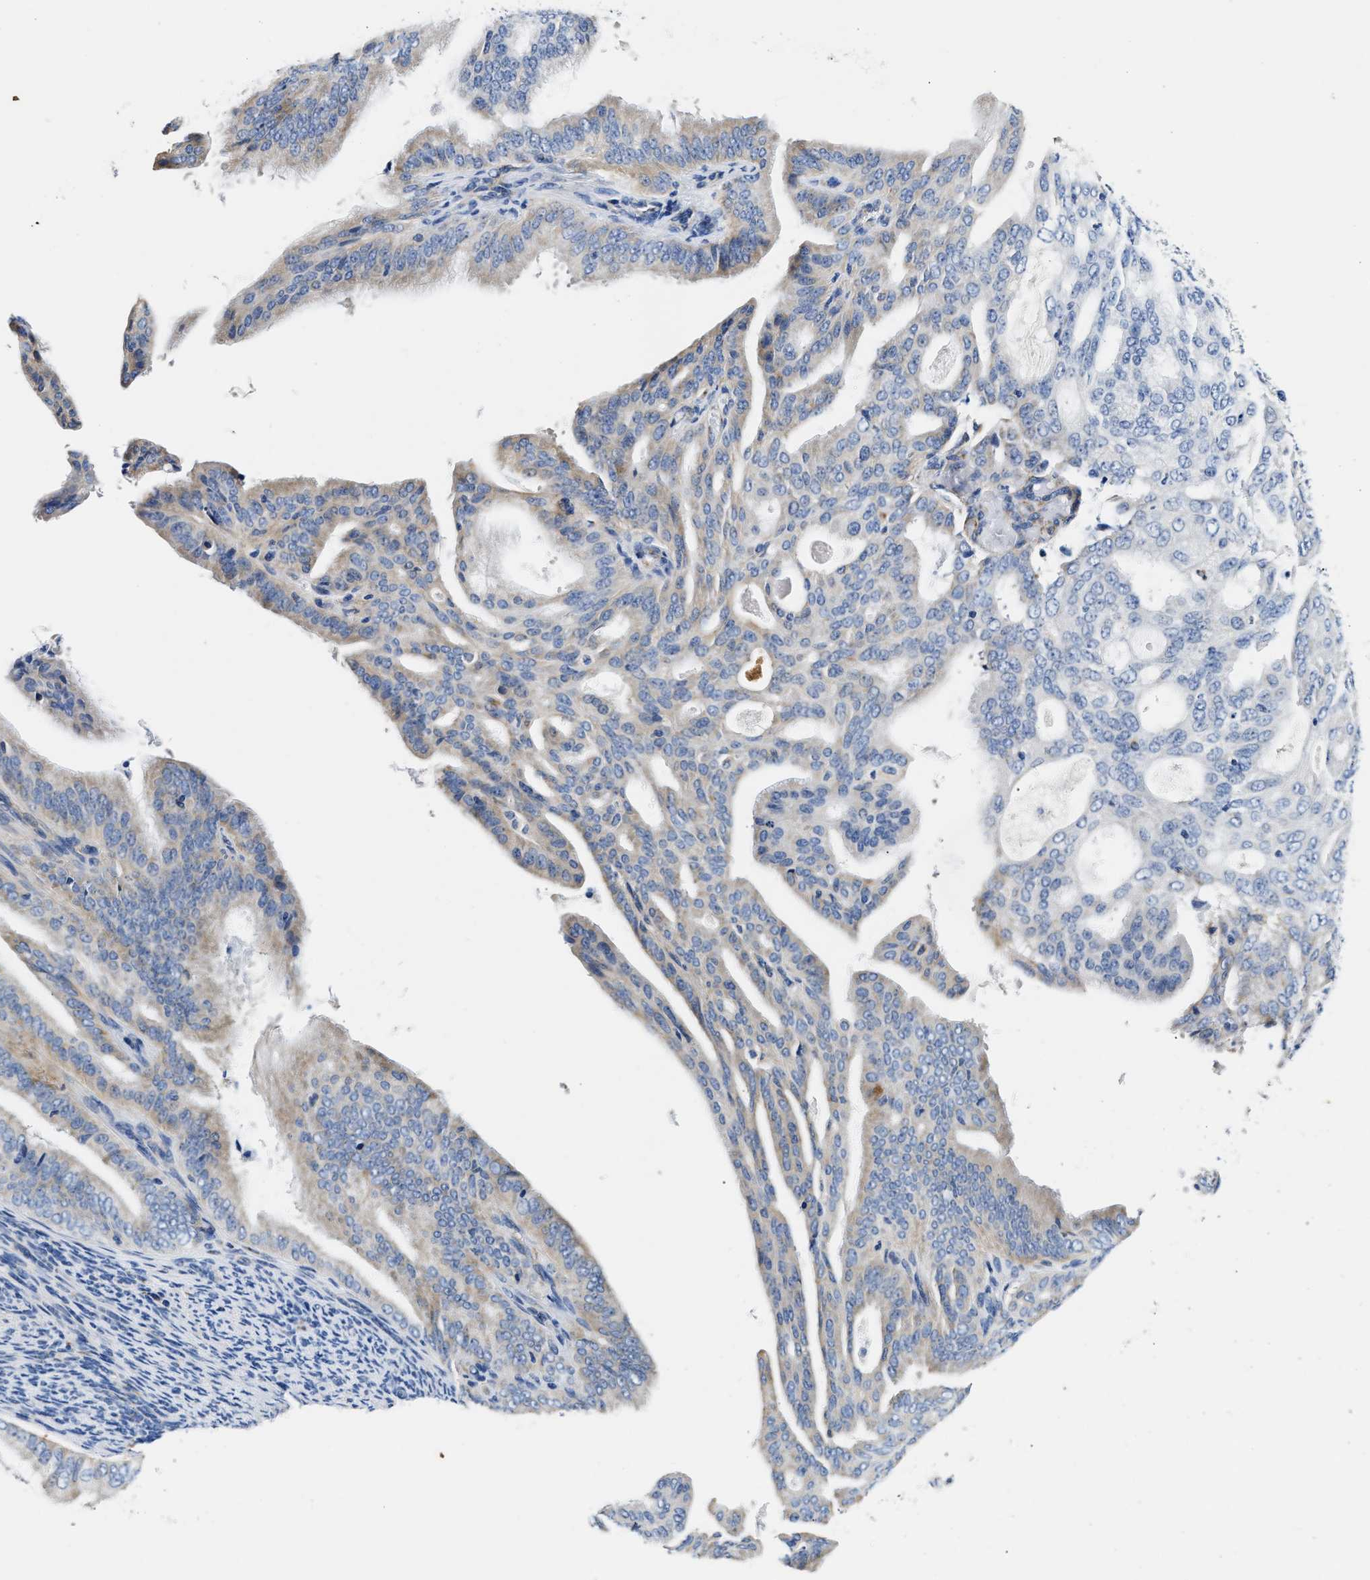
{"staining": {"intensity": "weak", "quantity": "25%-75%", "location": "cytoplasmic/membranous"}, "tissue": "endometrial cancer", "cell_type": "Tumor cells", "image_type": "cancer", "snomed": [{"axis": "morphology", "description": "Adenocarcinoma, NOS"}, {"axis": "topography", "description": "Endometrium"}], "caption": "This histopathology image shows endometrial adenocarcinoma stained with immunohistochemistry to label a protein in brown. The cytoplasmic/membranous of tumor cells show weak positivity for the protein. Nuclei are counter-stained blue.", "gene": "ACADVL", "patient": {"sex": "female", "age": 58}}